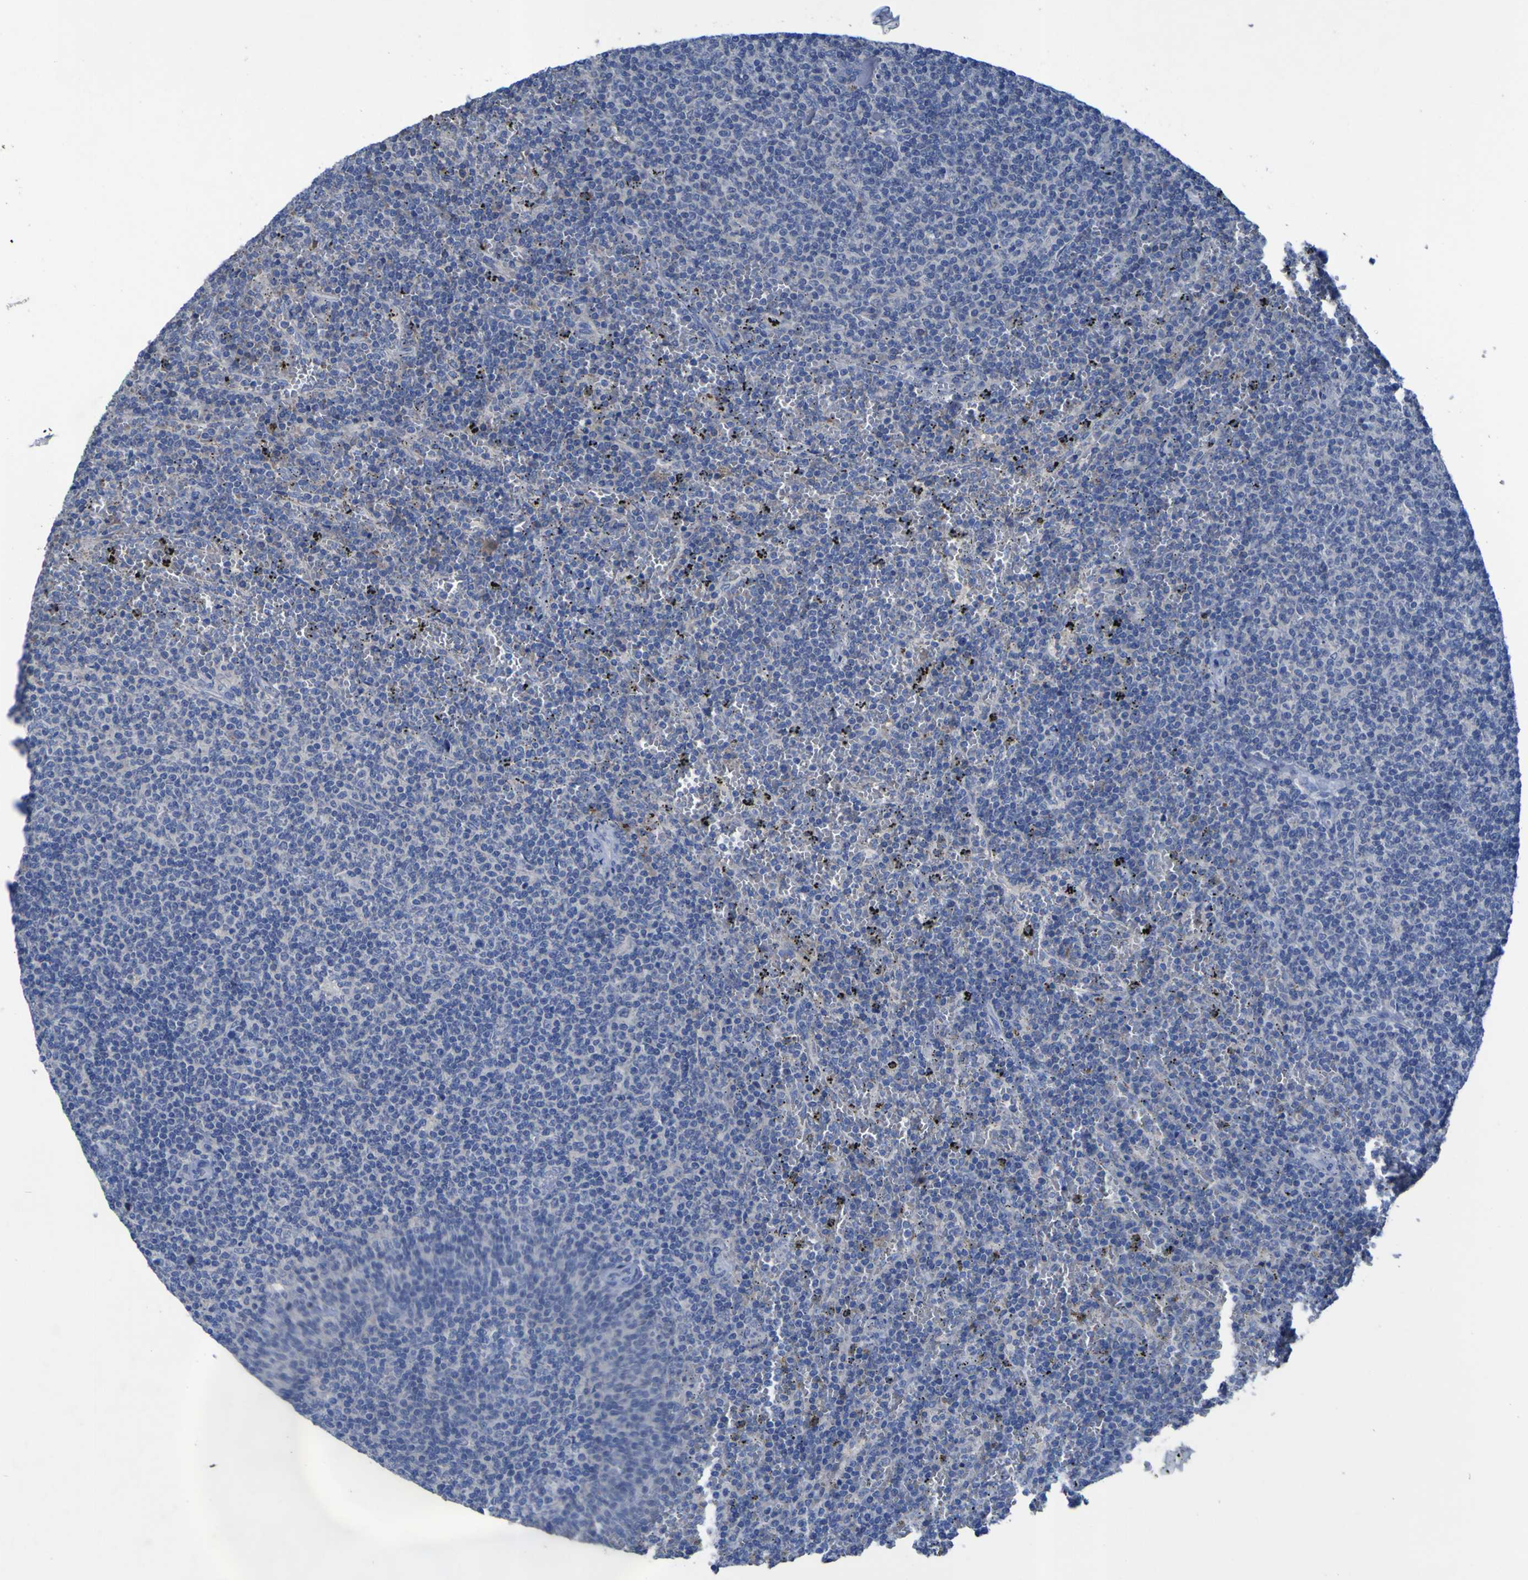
{"staining": {"intensity": "negative", "quantity": "none", "location": "none"}, "tissue": "lymphoma", "cell_type": "Tumor cells", "image_type": "cancer", "snomed": [{"axis": "morphology", "description": "Malignant lymphoma, non-Hodgkin's type, Low grade"}, {"axis": "topography", "description": "Spleen"}], "caption": "A high-resolution image shows IHC staining of lymphoma, which displays no significant staining in tumor cells.", "gene": "SGK2", "patient": {"sex": "female", "age": 50}}